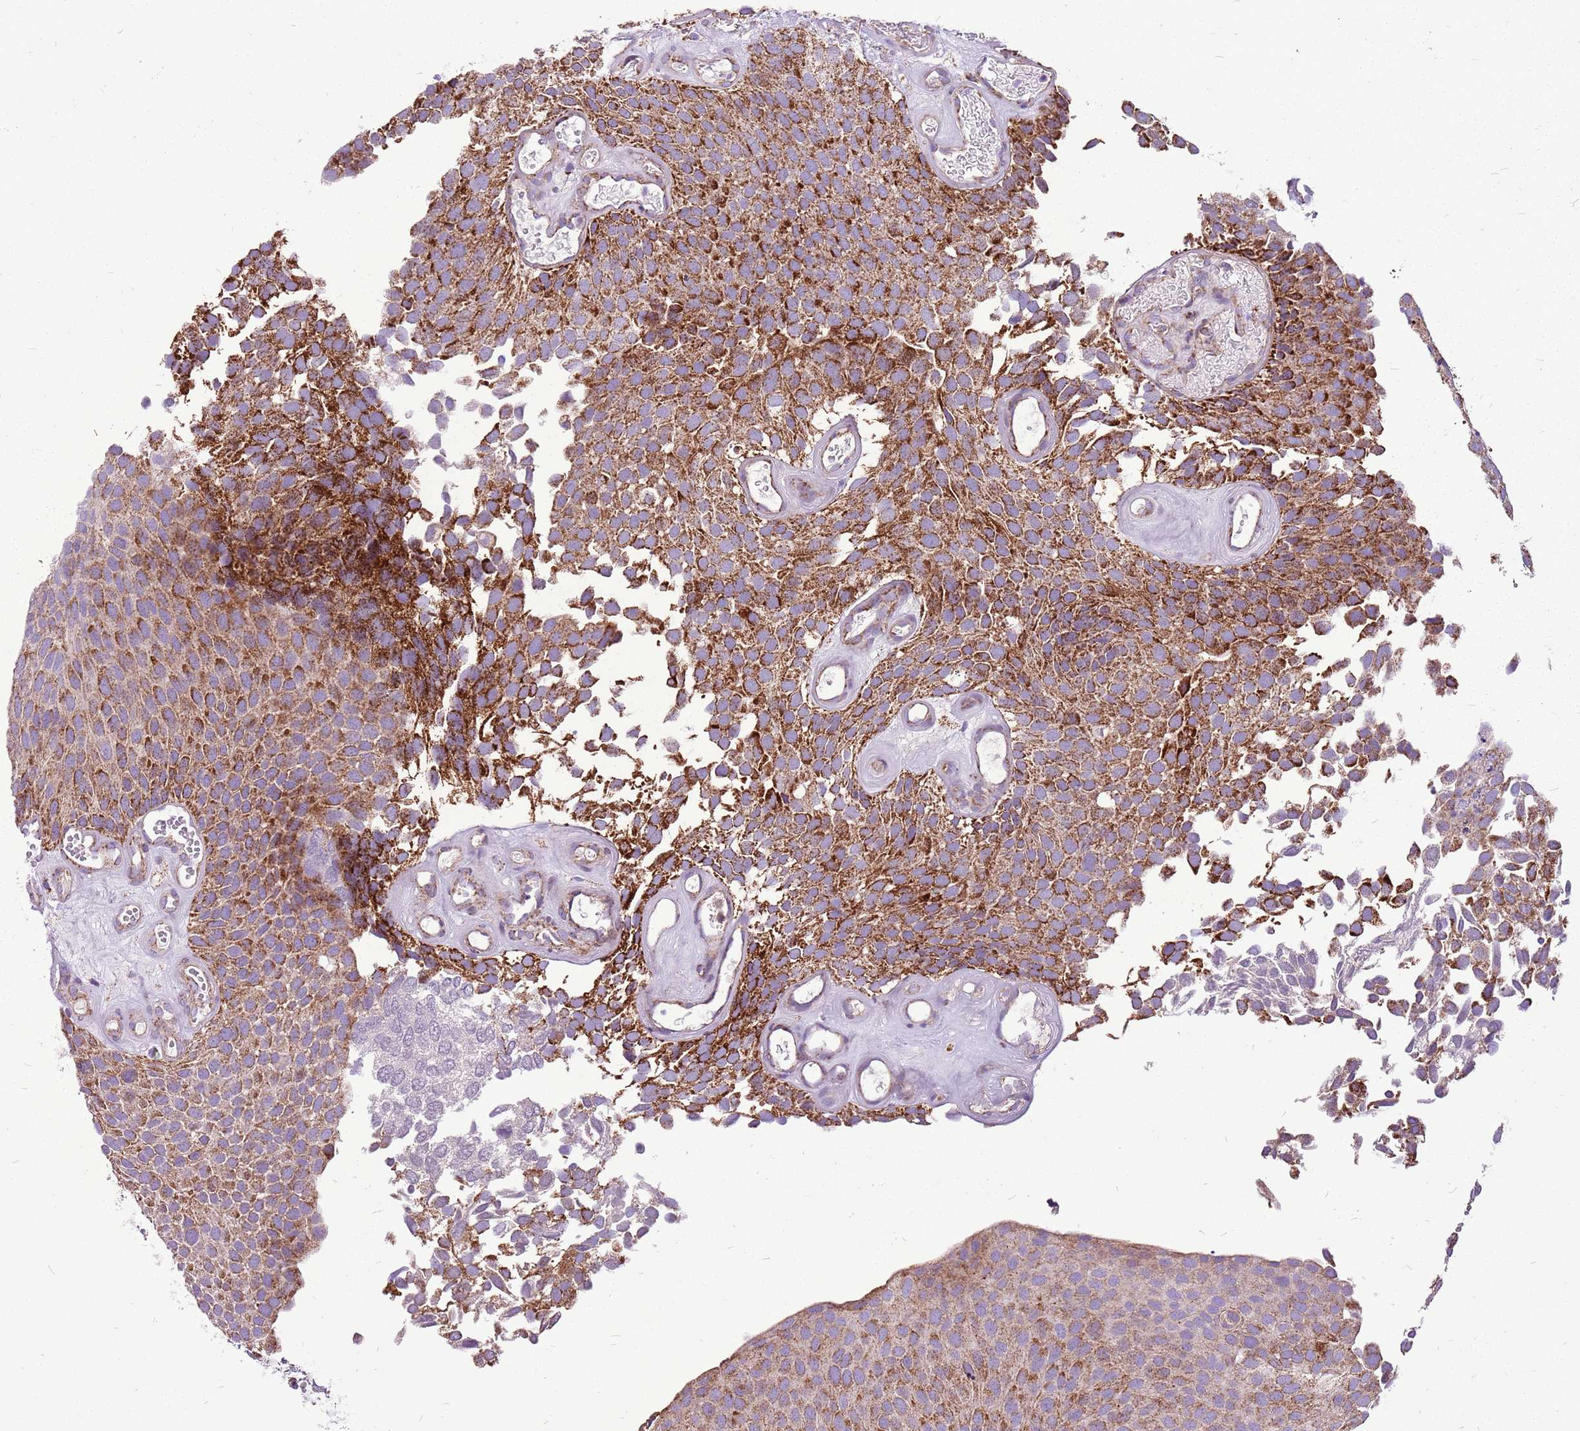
{"staining": {"intensity": "strong", "quantity": ">75%", "location": "cytoplasmic/membranous"}, "tissue": "urothelial cancer", "cell_type": "Tumor cells", "image_type": "cancer", "snomed": [{"axis": "morphology", "description": "Urothelial carcinoma, Low grade"}, {"axis": "topography", "description": "Urinary bladder"}], "caption": "Protein positivity by immunohistochemistry (IHC) exhibits strong cytoplasmic/membranous expression in about >75% of tumor cells in low-grade urothelial carcinoma. The staining was performed using DAB, with brown indicating positive protein expression. Nuclei are stained blue with hematoxylin.", "gene": "GCDH", "patient": {"sex": "male", "age": 89}}